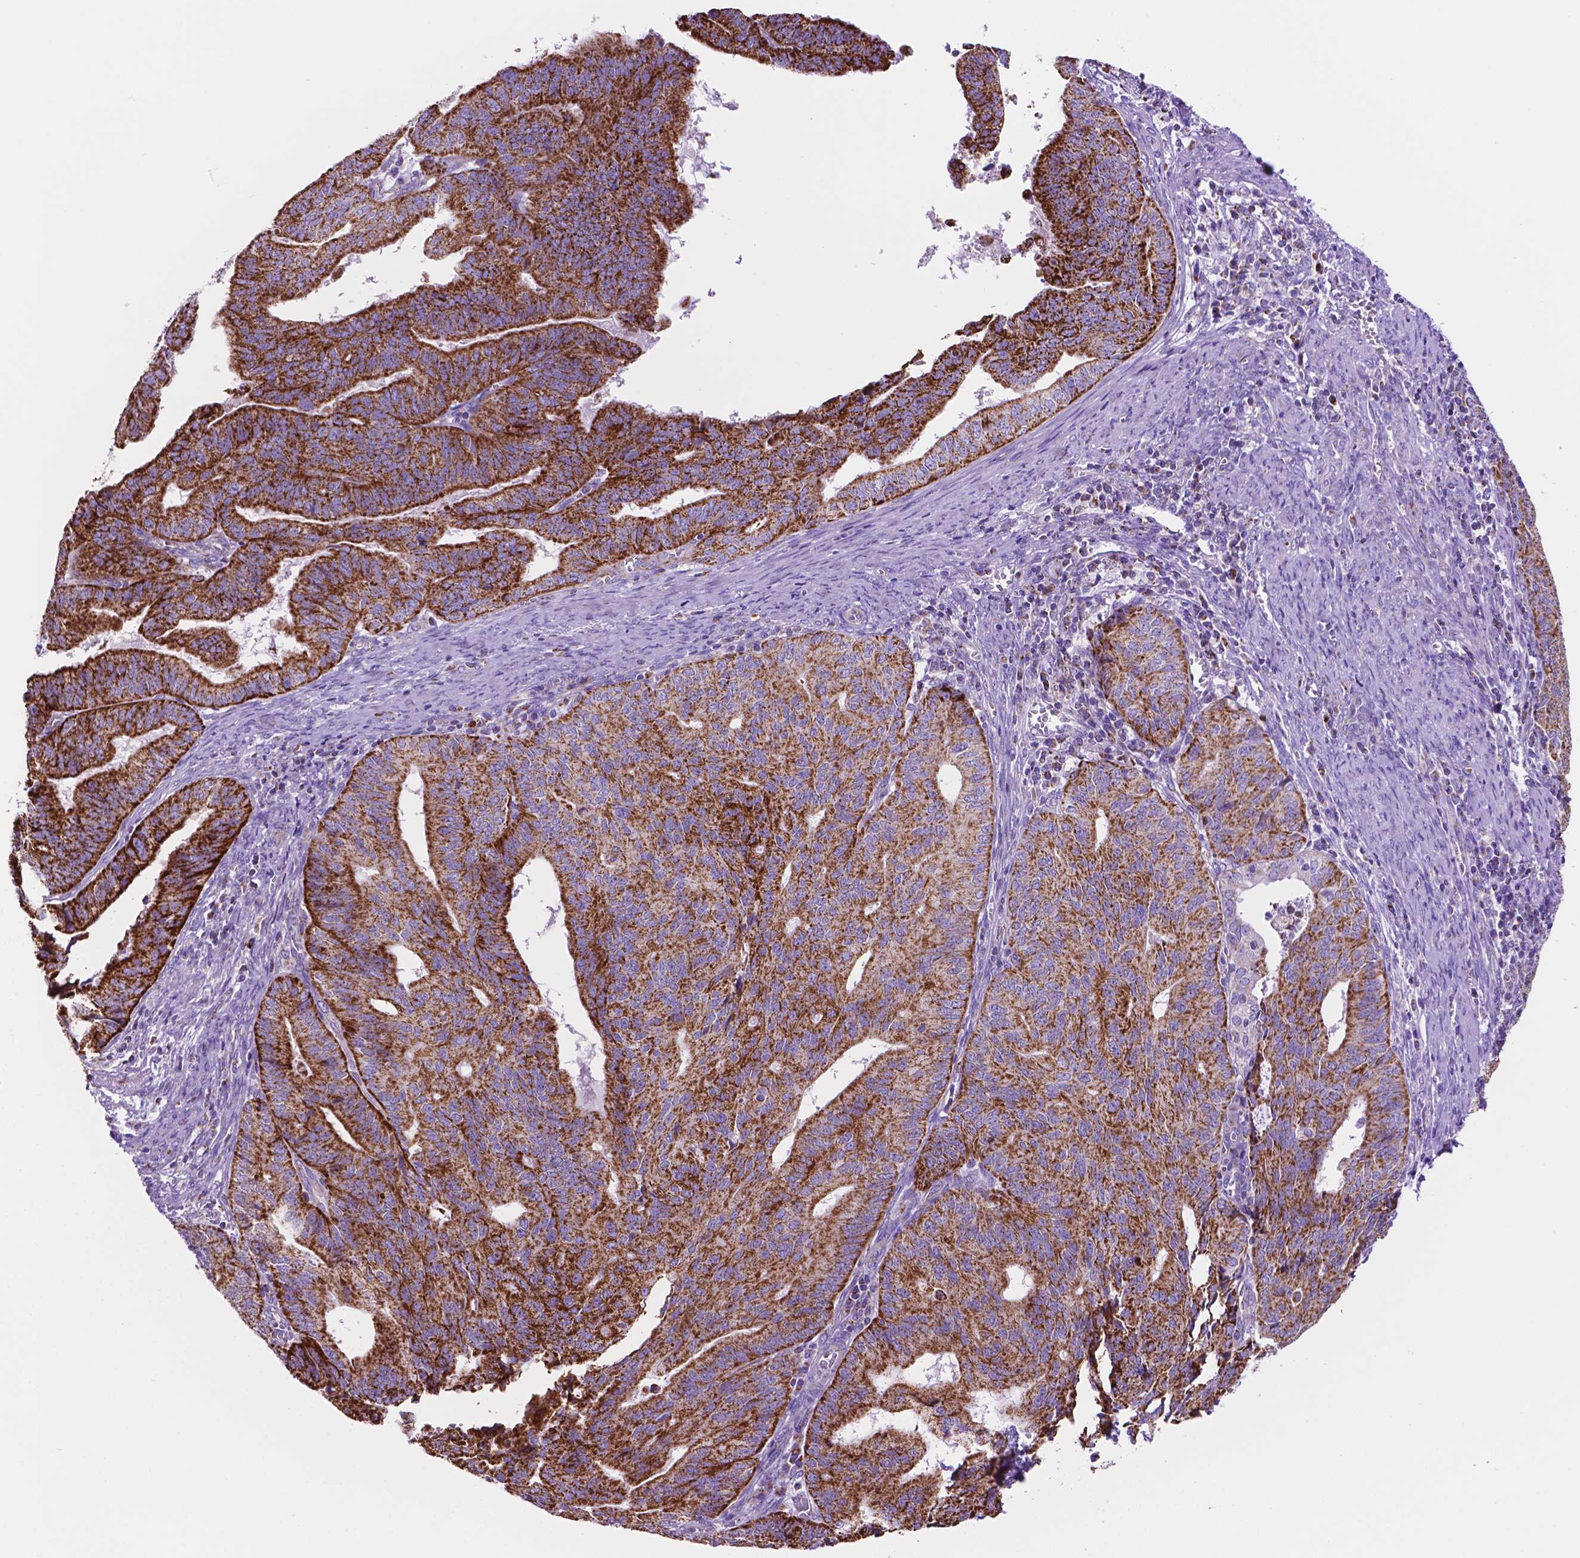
{"staining": {"intensity": "strong", "quantity": ">75%", "location": "cytoplasmic/membranous"}, "tissue": "endometrial cancer", "cell_type": "Tumor cells", "image_type": "cancer", "snomed": [{"axis": "morphology", "description": "Adenocarcinoma, NOS"}, {"axis": "topography", "description": "Endometrium"}], "caption": "Endometrial cancer (adenocarcinoma) was stained to show a protein in brown. There is high levels of strong cytoplasmic/membranous expression in approximately >75% of tumor cells.", "gene": "GDPD5", "patient": {"sex": "female", "age": 65}}